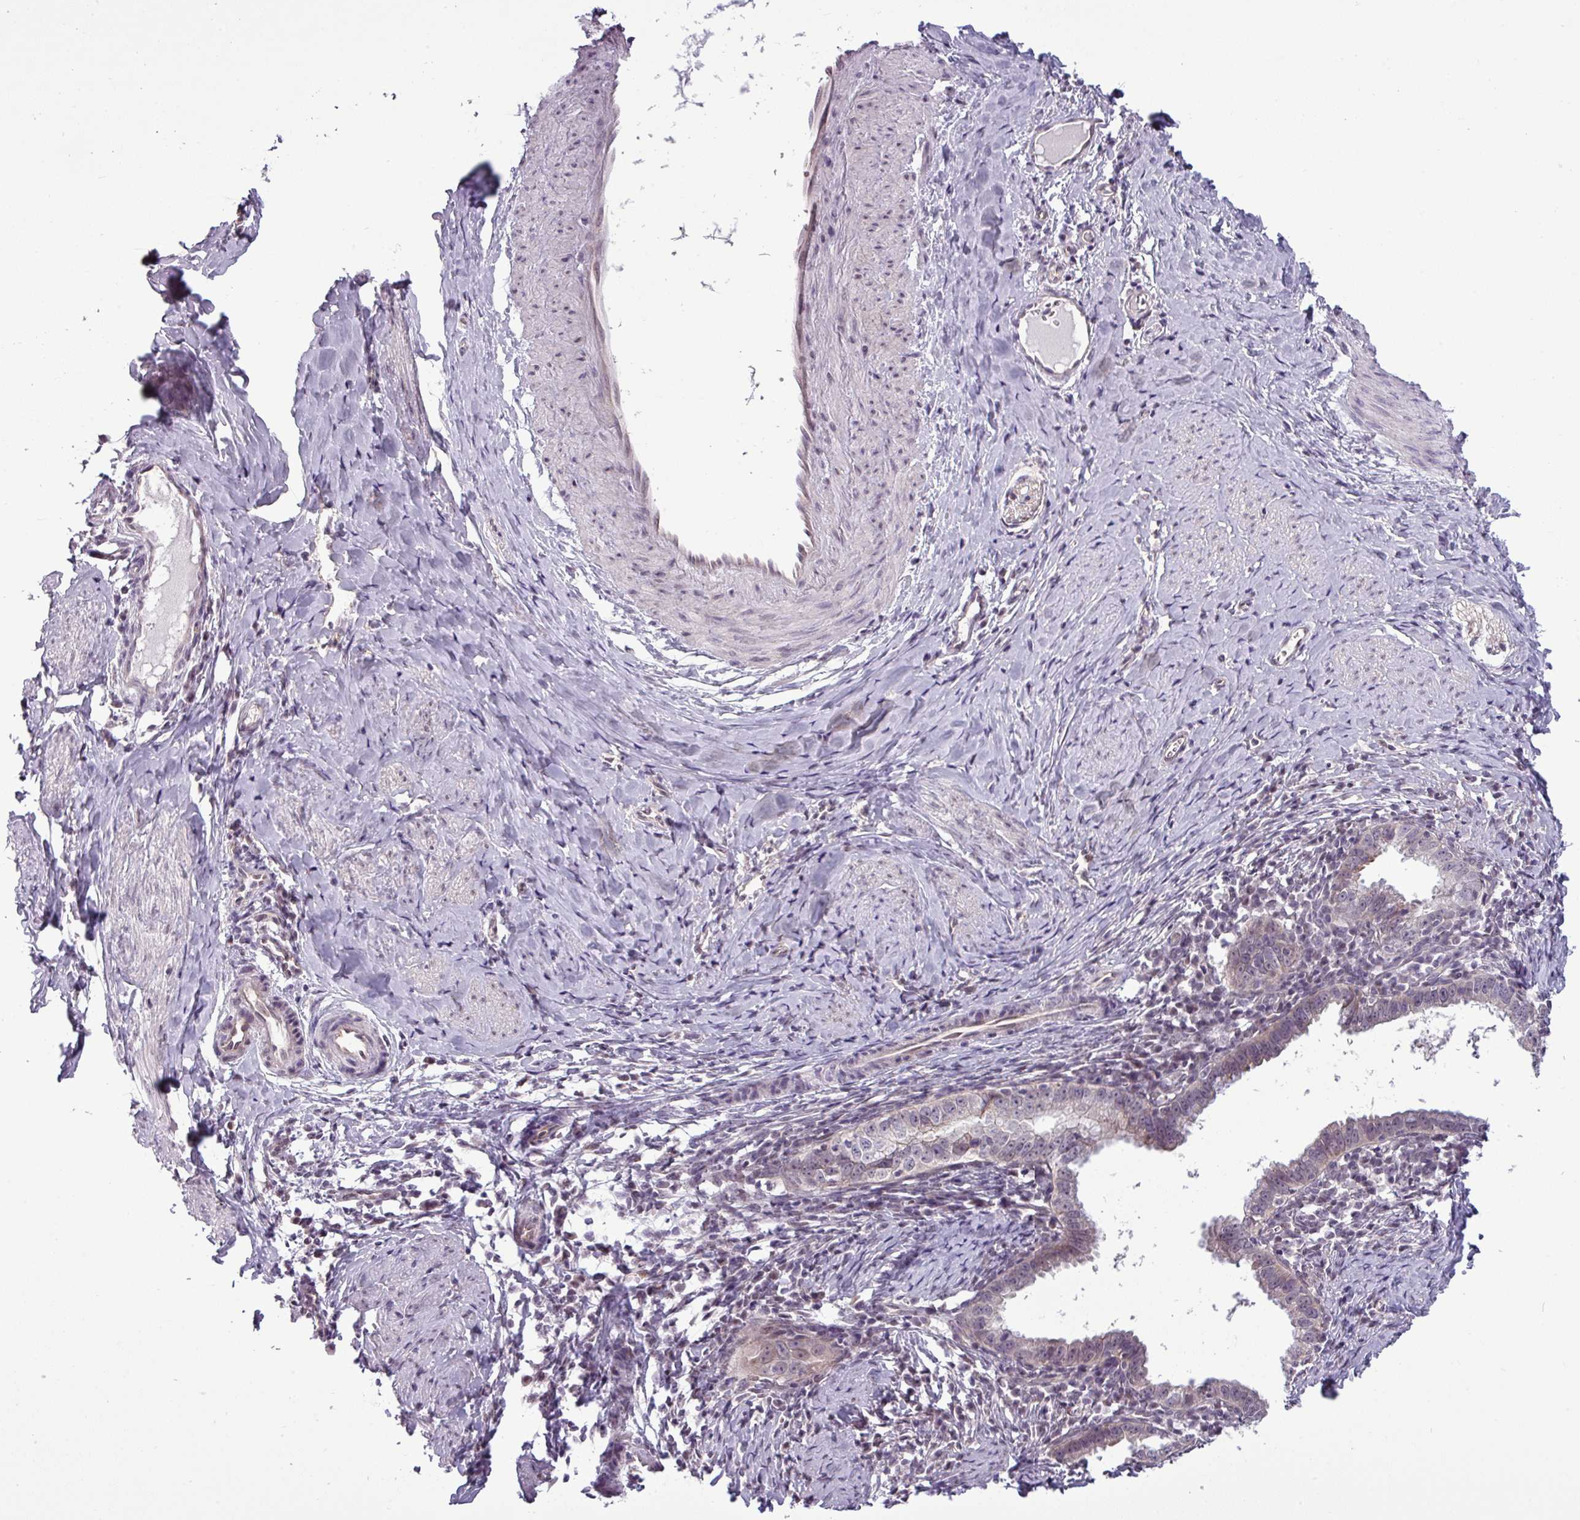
{"staining": {"intensity": "negative", "quantity": "none", "location": "none"}, "tissue": "cervical cancer", "cell_type": "Tumor cells", "image_type": "cancer", "snomed": [{"axis": "morphology", "description": "Adenocarcinoma, NOS"}, {"axis": "topography", "description": "Cervix"}], "caption": "This is a micrograph of immunohistochemistry (IHC) staining of cervical cancer, which shows no positivity in tumor cells.", "gene": "GPT2", "patient": {"sex": "female", "age": 36}}